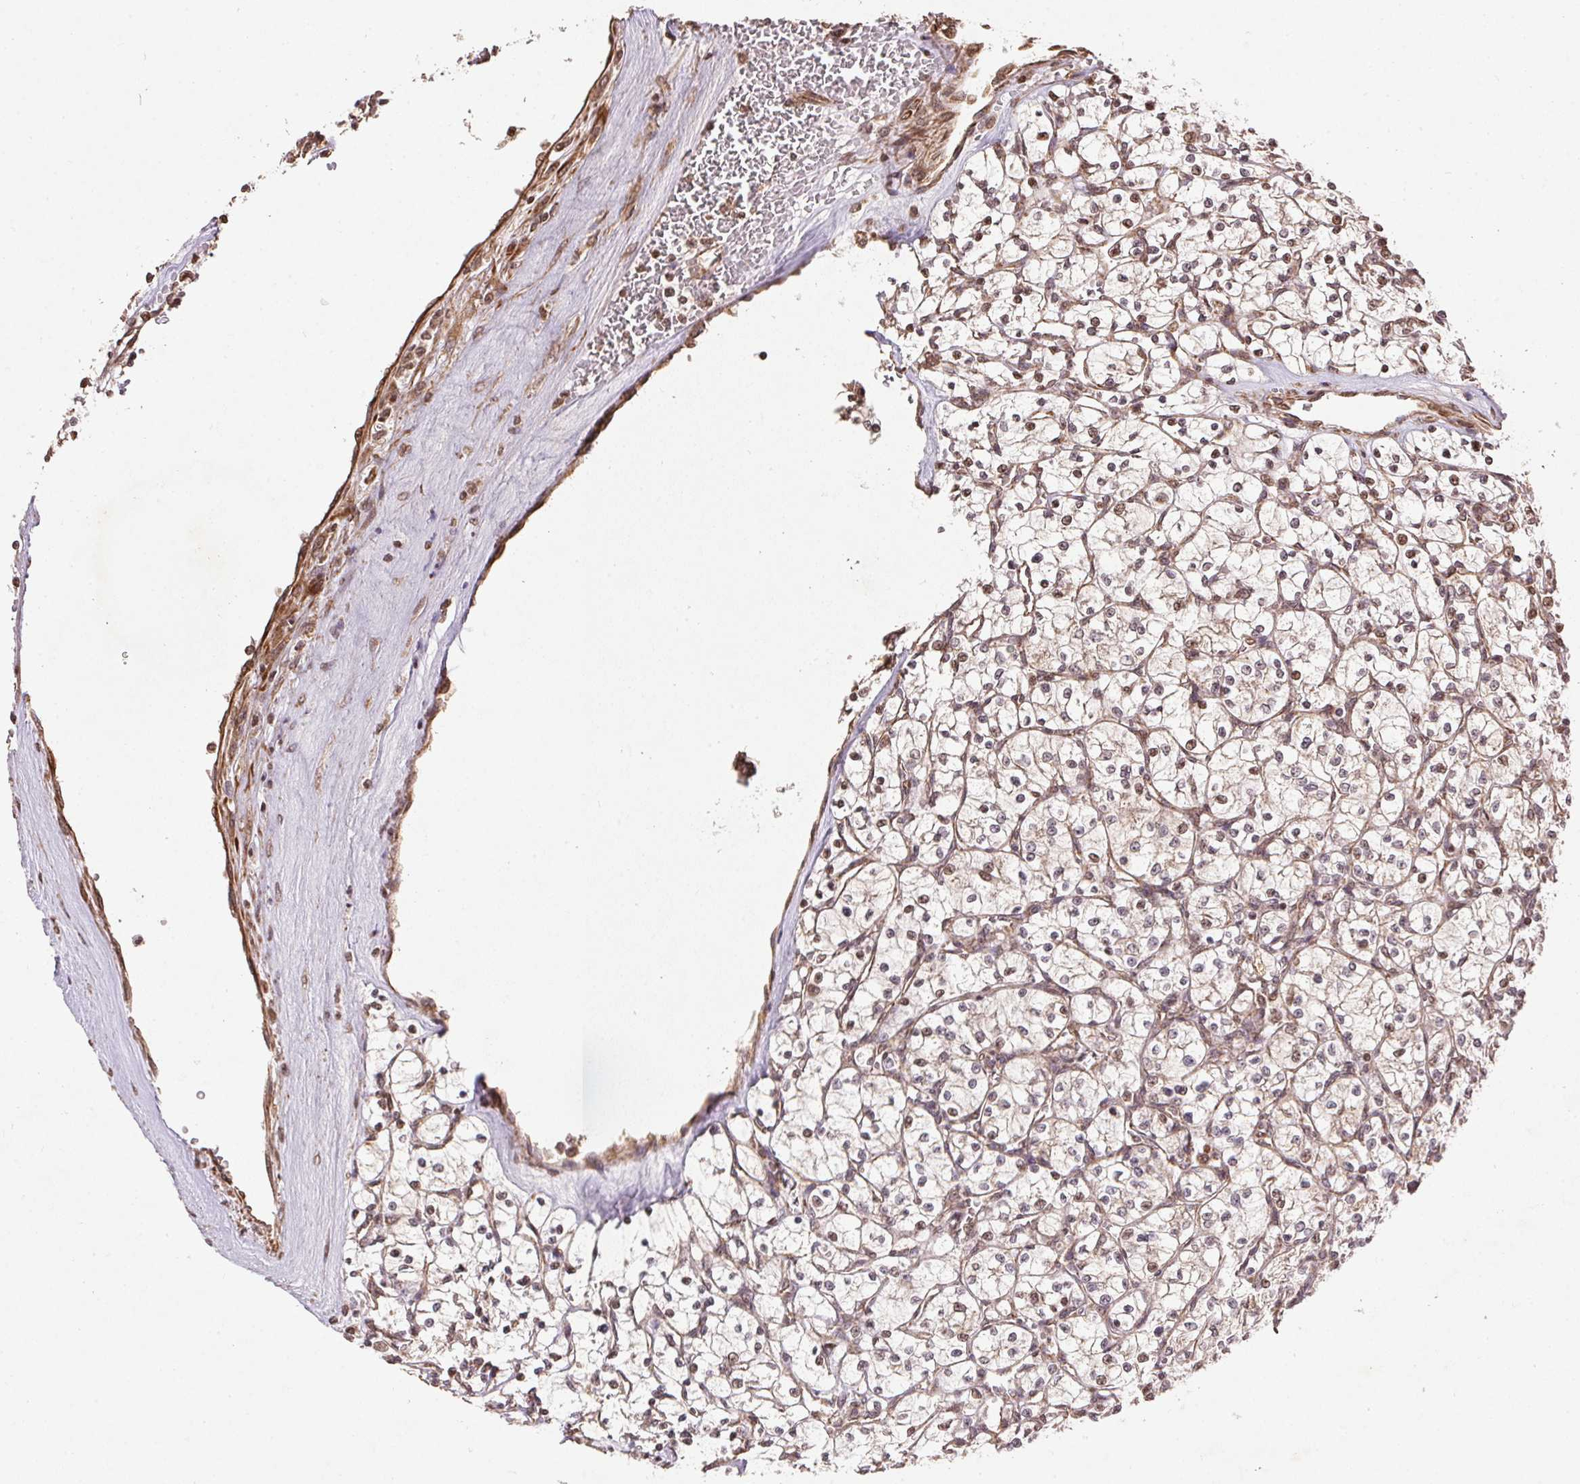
{"staining": {"intensity": "weak", "quantity": ">75%", "location": "cytoplasmic/membranous"}, "tissue": "renal cancer", "cell_type": "Tumor cells", "image_type": "cancer", "snomed": [{"axis": "morphology", "description": "Adenocarcinoma, NOS"}, {"axis": "topography", "description": "Kidney"}], "caption": "Immunohistochemistry (IHC) of human renal cancer reveals low levels of weak cytoplasmic/membranous expression in about >75% of tumor cells.", "gene": "SPRED2", "patient": {"sex": "female", "age": 64}}